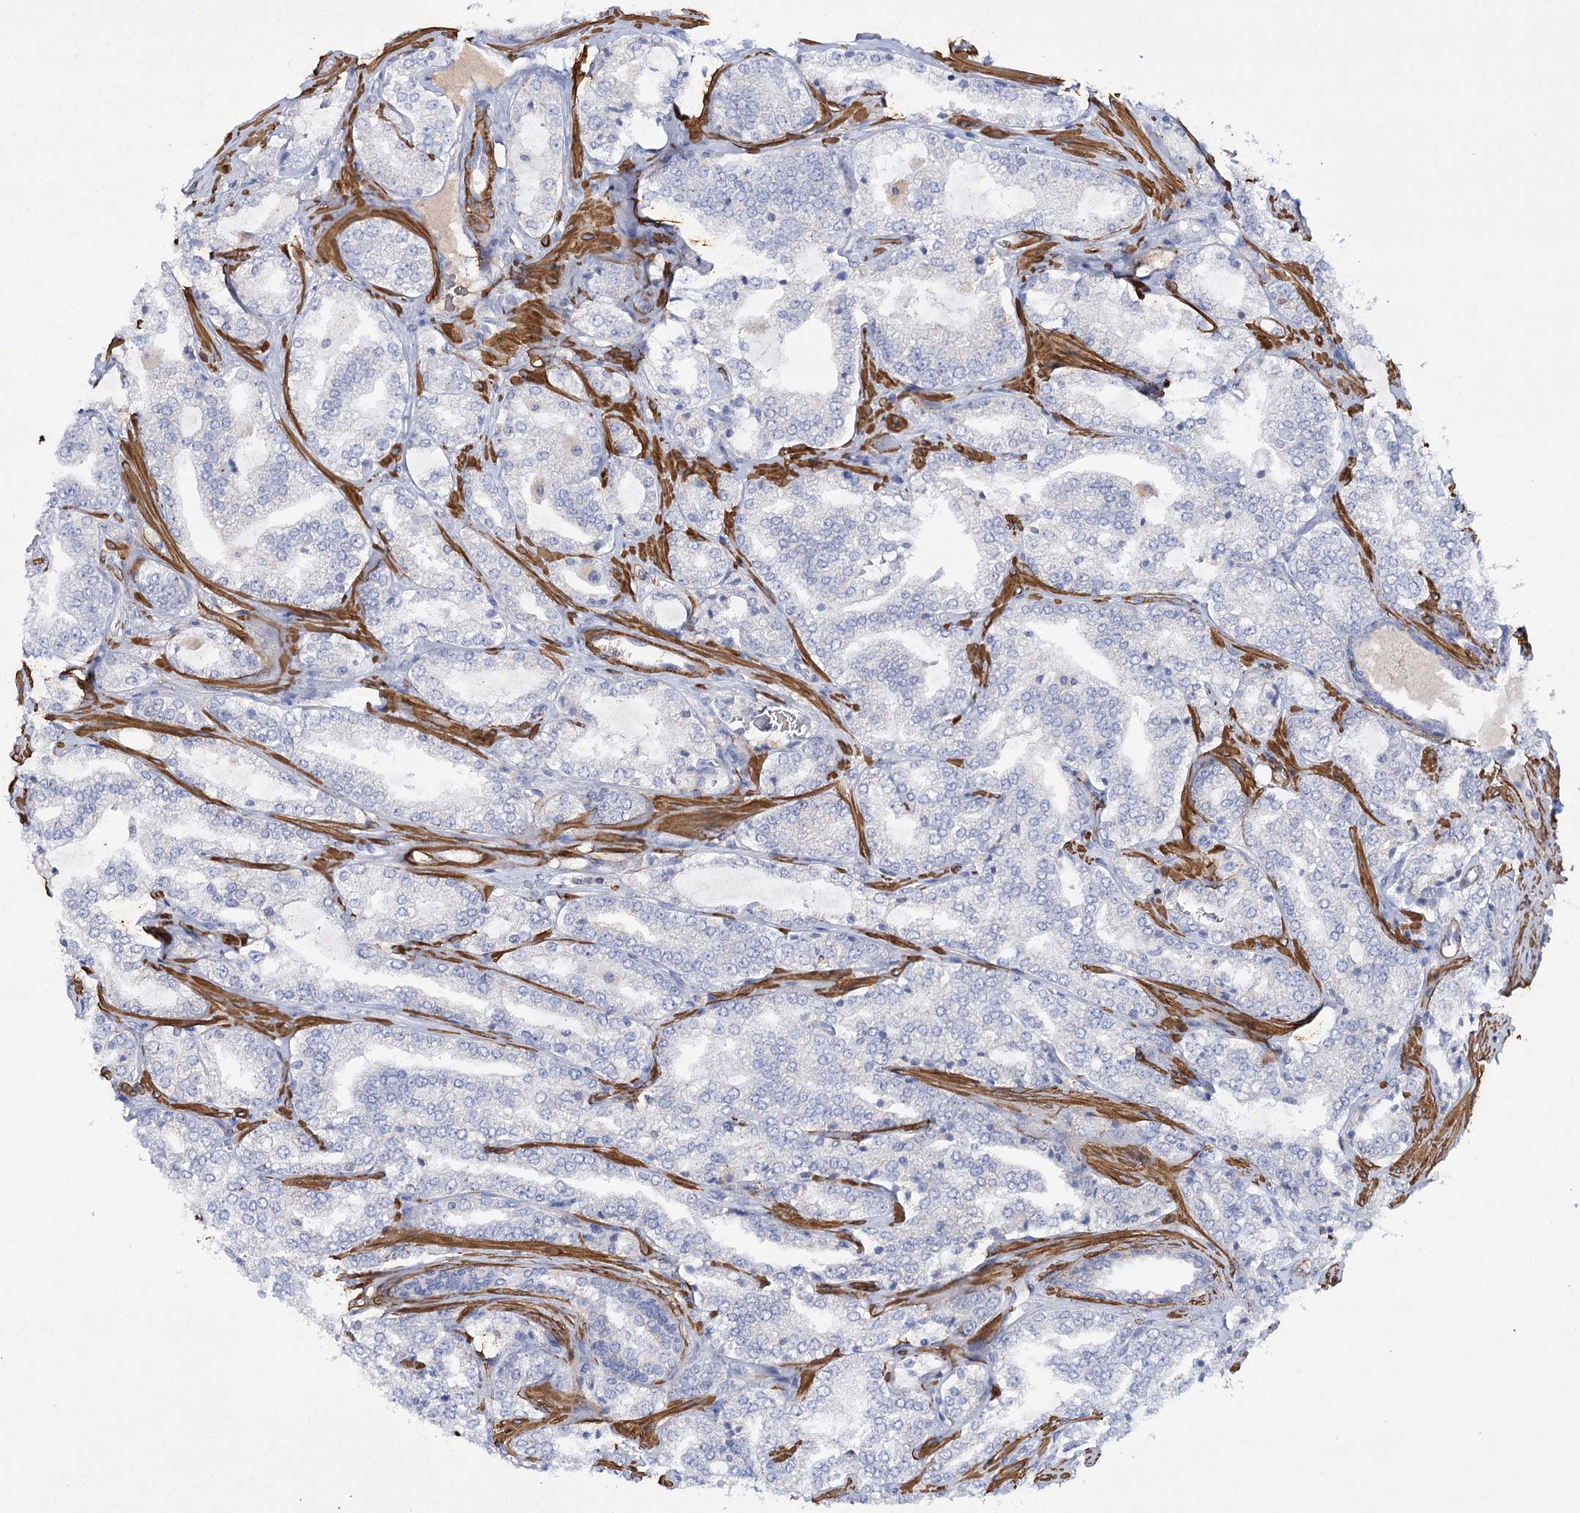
{"staining": {"intensity": "negative", "quantity": "none", "location": "none"}, "tissue": "prostate cancer", "cell_type": "Tumor cells", "image_type": "cancer", "snomed": [{"axis": "morphology", "description": "Adenocarcinoma, High grade"}, {"axis": "topography", "description": "Prostate"}], "caption": "IHC photomicrograph of human adenocarcinoma (high-grade) (prostate) stained for a protein (brown), which demonstrates no expression in tumor cells.", "gene": "RTN2", "patient": {"sex": "male", "age": 64}}